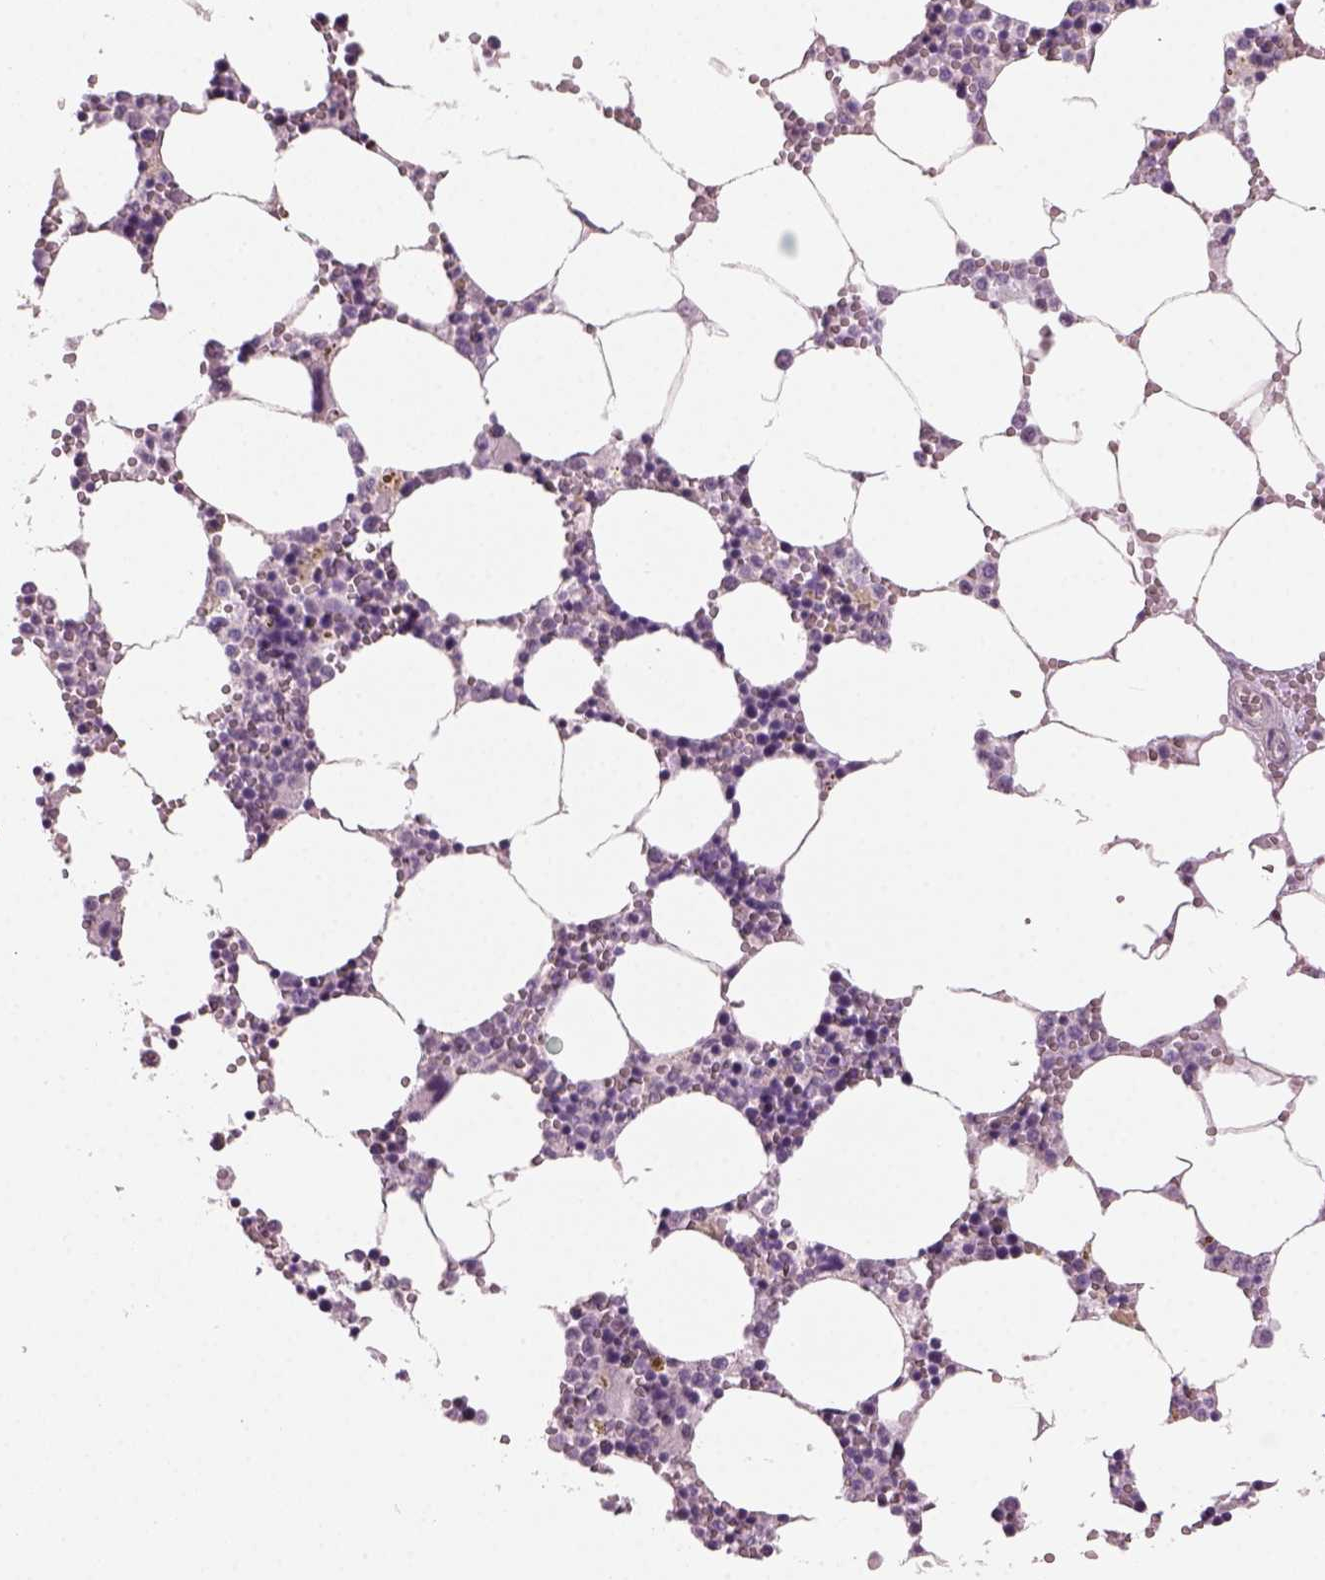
{"staining": {"intensity": "negative", "quantity": "none", "location": "none"}, "tissue": "bone marrow", "cell_type": "Hematopoietic cells", "image_type": "normal", "snomed": [{"axis": "morphology", "description": "Normal tissue, NOS"}, {"axis": "topography", "description": "Bone marrow"}], "caption": "DAB (3,3'-diaminobenzidine) immunohistochemical staining of unremarkable bone marrow demonstrates no significant staining in hematopoietic cells. (DAB (3,3'-diaminobenzidine) immunohistochemistry (IHC), high magnification).", "gene": "NAT8B", "patient": {"sex": "female", "age": 64}}